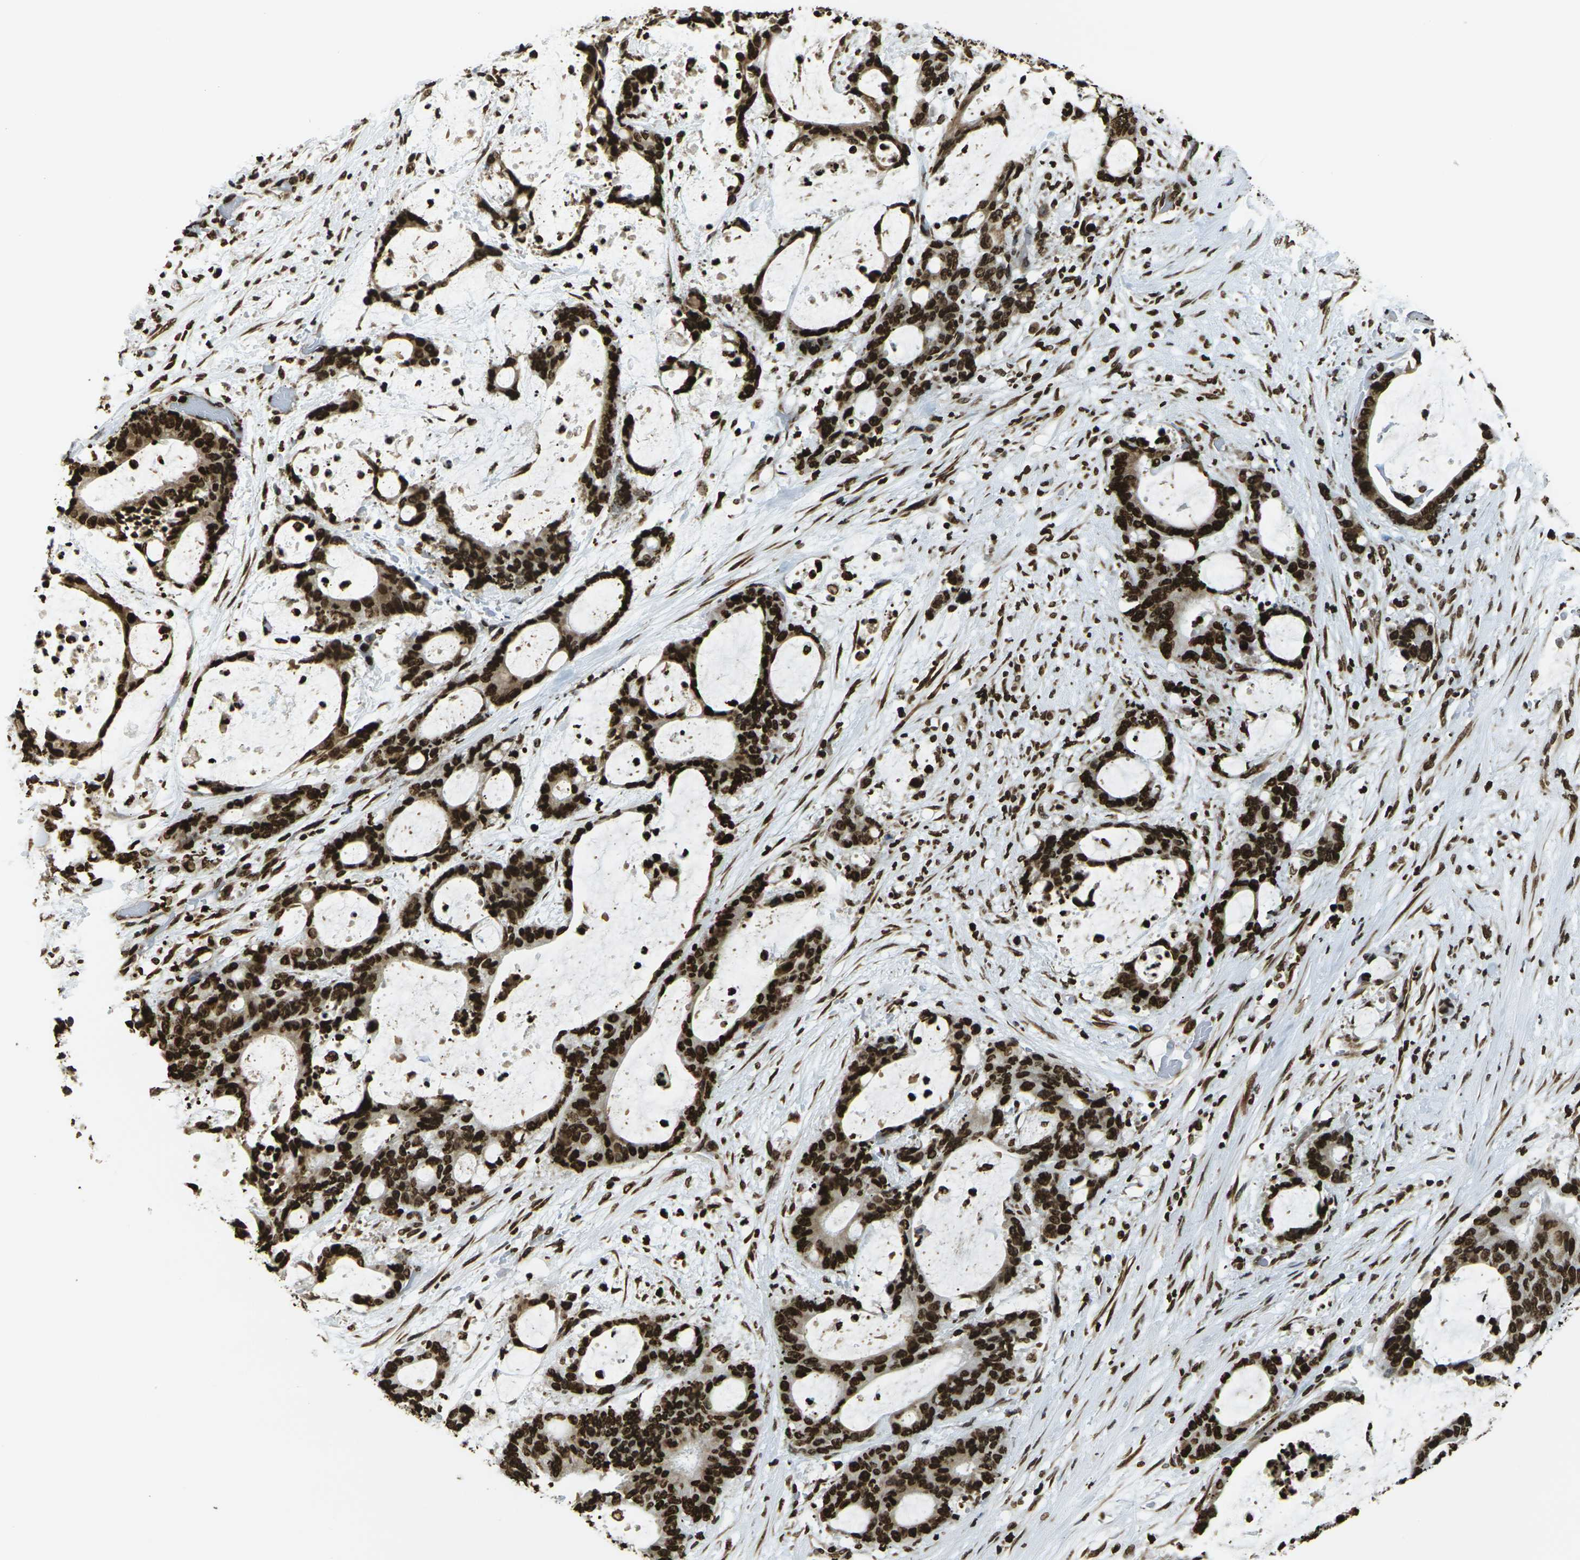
{"staining": {"intensity": "strong", "quantity": ">75%", "location": "nuclear"}, "tissue": "liver cancer", "cell_type": "Tumor cells", "image_type": "cancer", "snomed": [{"axis": "morphology", "description": "Cholangiocarcinoma"}, {"axis": "topography", "description": "Liver"}], "caption": "Immunohistochemical staining of human liver cholangiocarcinoma exhibits high levels of strong nuclear positivity in about >75% of tumor cells. (Stains: DAB (3,3'-diaminobenzidine) in brown, nuclei in blue, Microscopy: brightfield microscopy at high magnification).", "gene": "H1-2", "patient": {"sex": "female", "age": 73}}